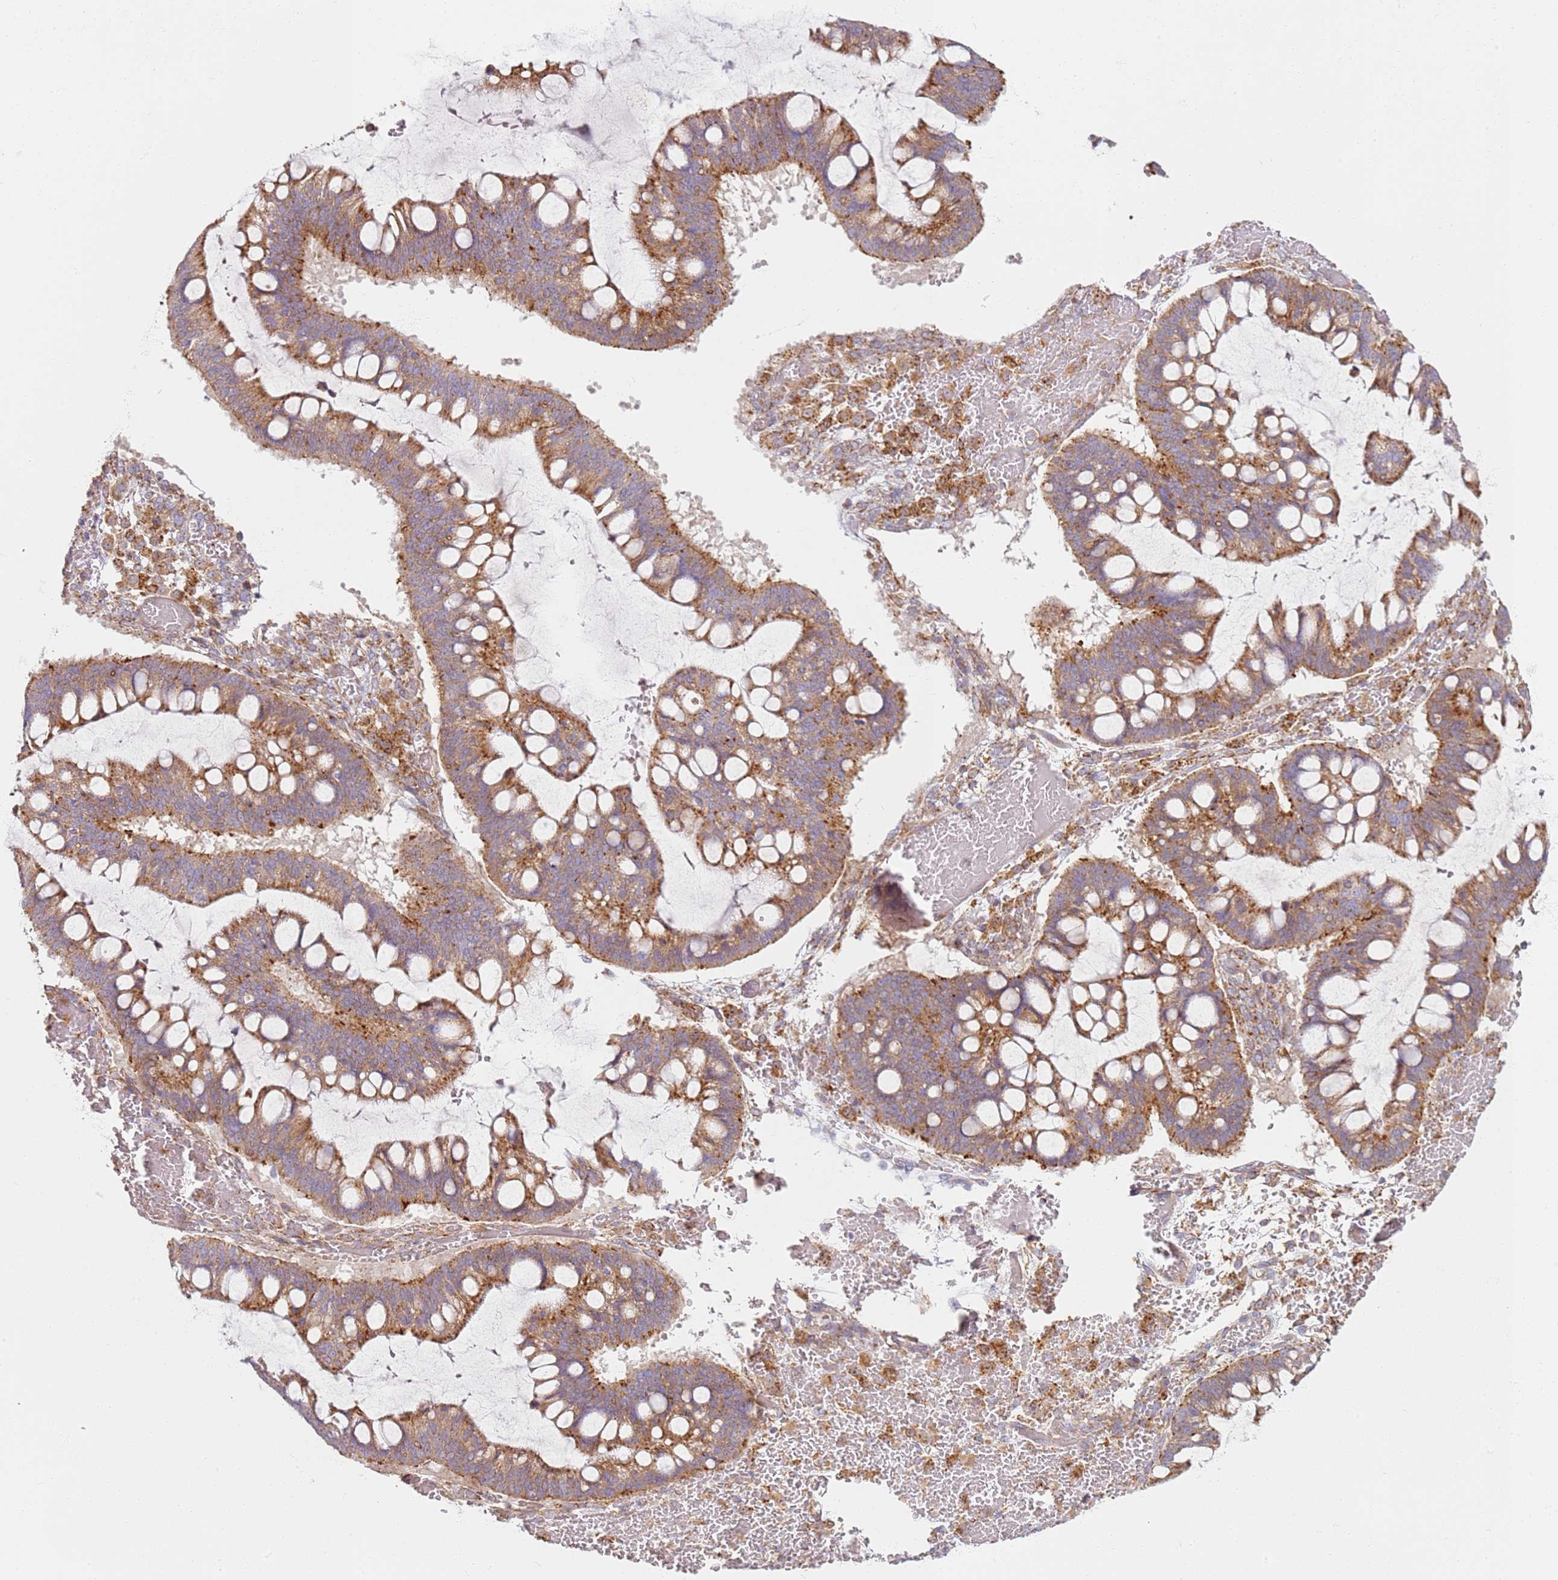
{"staining": {"intensity": "moderate", "quantity": ">75%", "location": "cytoplasmic/membranous"}, "tissue": "ovarian cancer", "cell_type": "Tumor cells", "image_type": "cancer", "snomed": [{"axis": "morphology", "description": "Cystadenocarcinoma, mucinous, NOS"}, {"axis": "topography", "description": "Ovary"}], "caption": "Ovarian cancer stained for a protein demonstrates moderate cytoplasmic/membranous positivity in tumor cells. (Brightfield microscopy of DAB IHC at high magnification).", "gene": "PROKR2", "patient": {"sex": "female", "age": 73}}